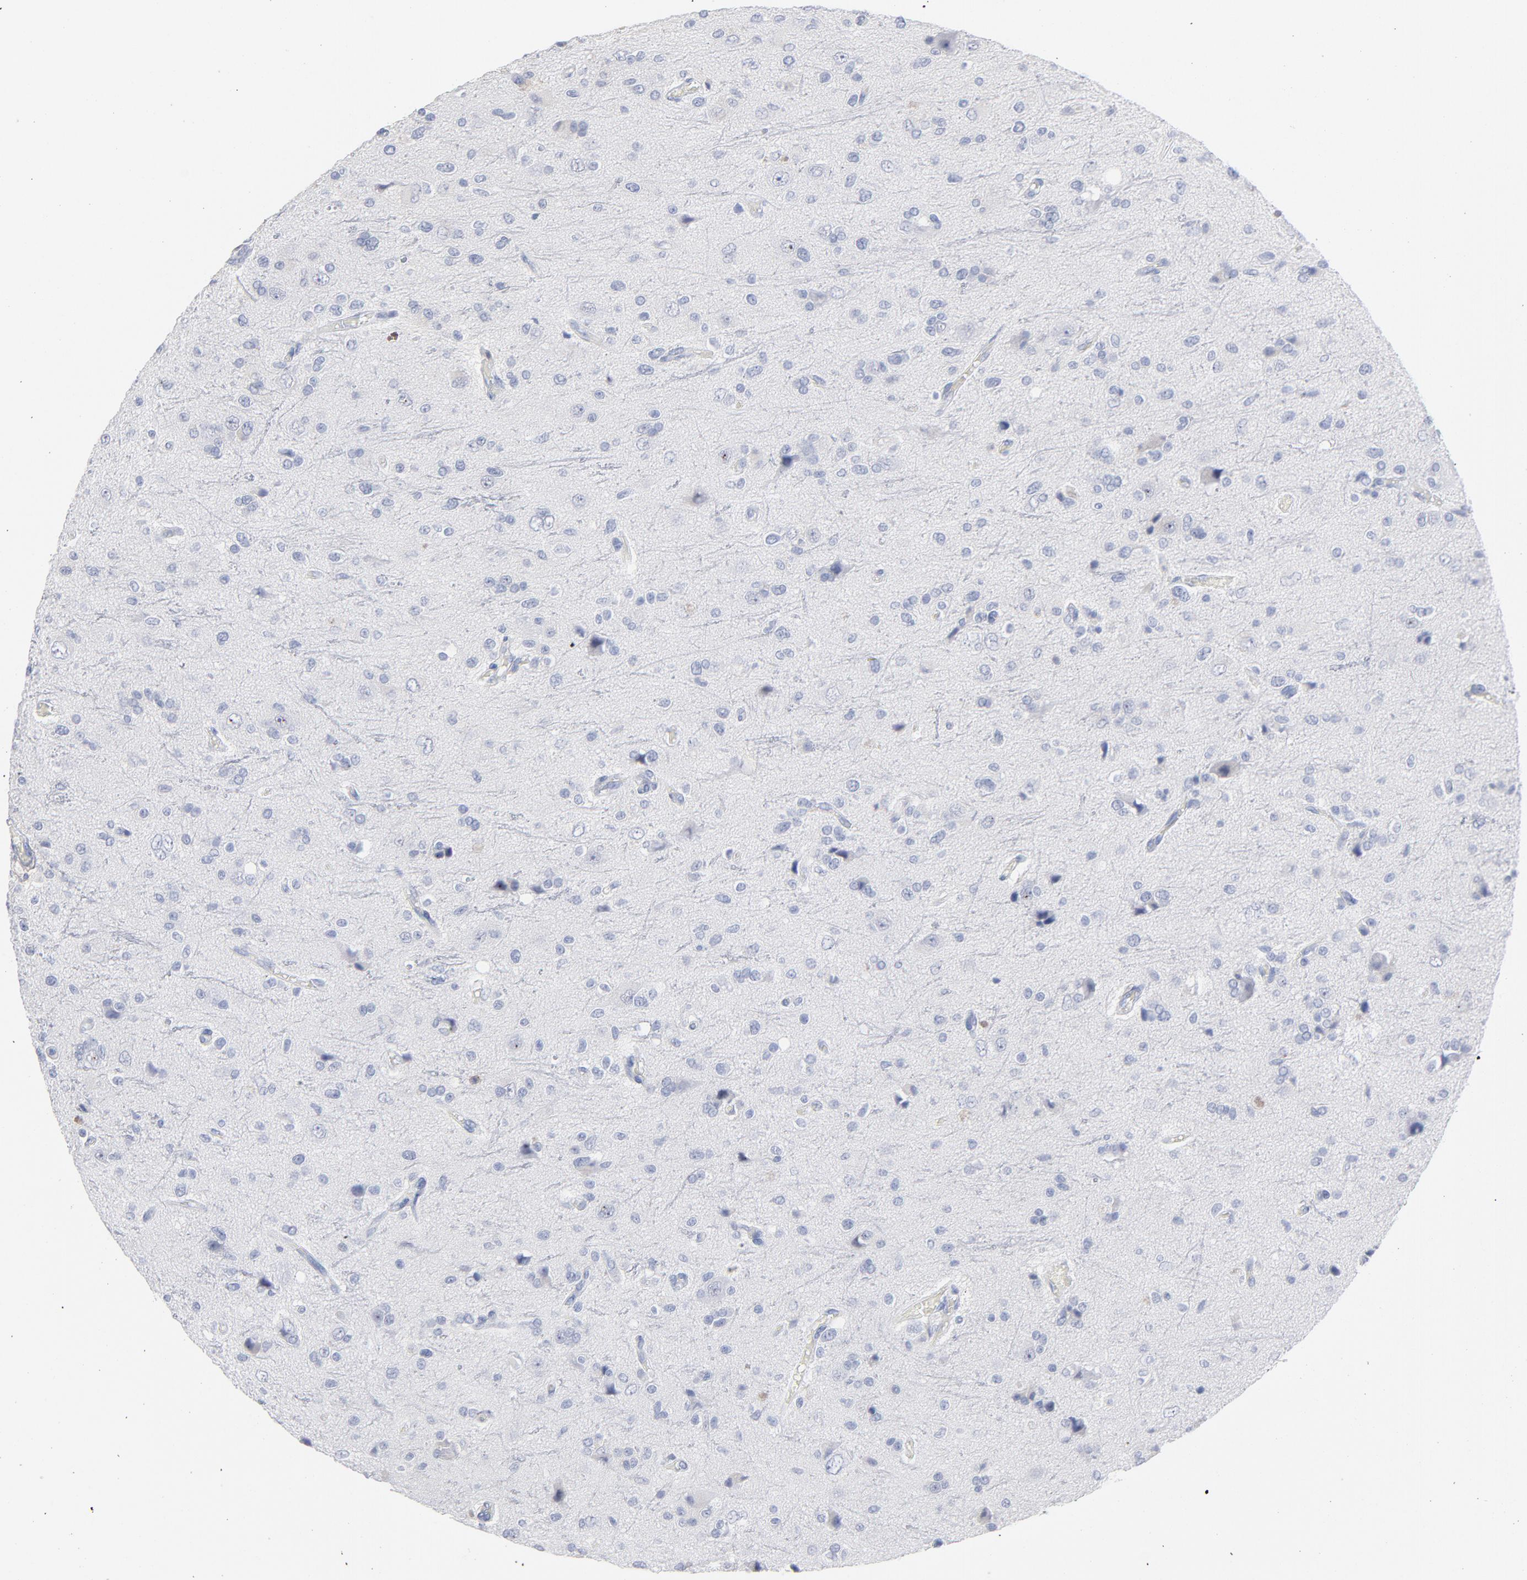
{"staining": {"intensity": "negative", "quantity": "none", "location": "none"}, "tissue": "glioma", "cell_type": "Tumor cells", "image_type": "cancer", "snomed": [{"axis": "morphology", "description": "Glioma, malignant, High grade"}, {"axis": "topography", "description": "Brain"}], "caption": "Glioma stained for a protein using IHC demonstrates no expression tumor cells.", "gene": "P2RY8", "patient": {"sex": "male", "age": 47}}